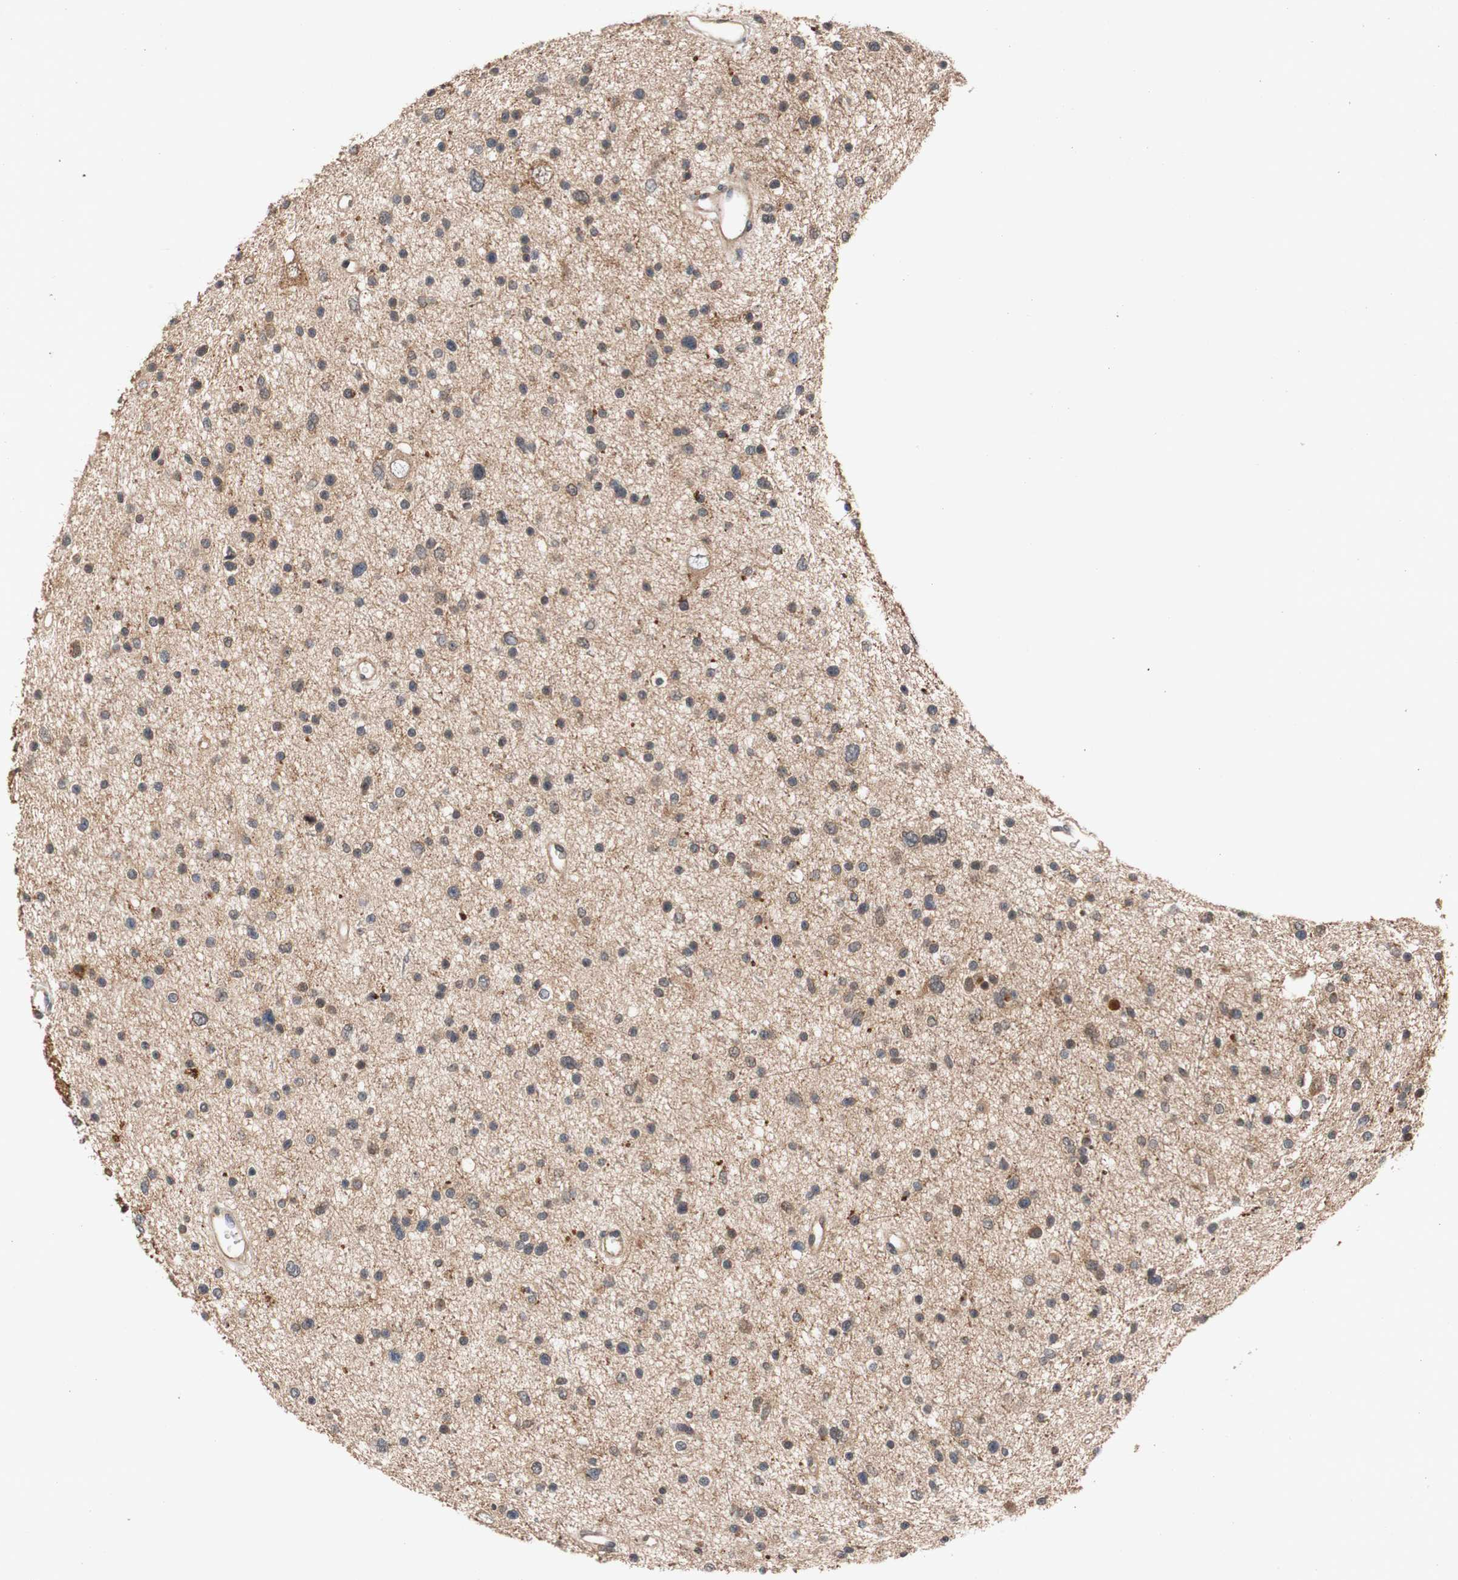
{"staining": {"intensity": "weak", "quantity": "<25%", "location": "cytoplasmic/membranous"}, "tissue": "glioma", "cell_type": "Tumor cells", "image_type": "cancer", "snomed": [{"axis": "morphology", "description": "Glioma, malignant, Low grade"}, {"axis": "topography", "description": "Brain"}], "caption": "A histopathology image of human low-grade glioma (malignant) is negative for staining in tumor cells.", "gene": "PIN1", "patient": {"sex": "female", "age": 37}}